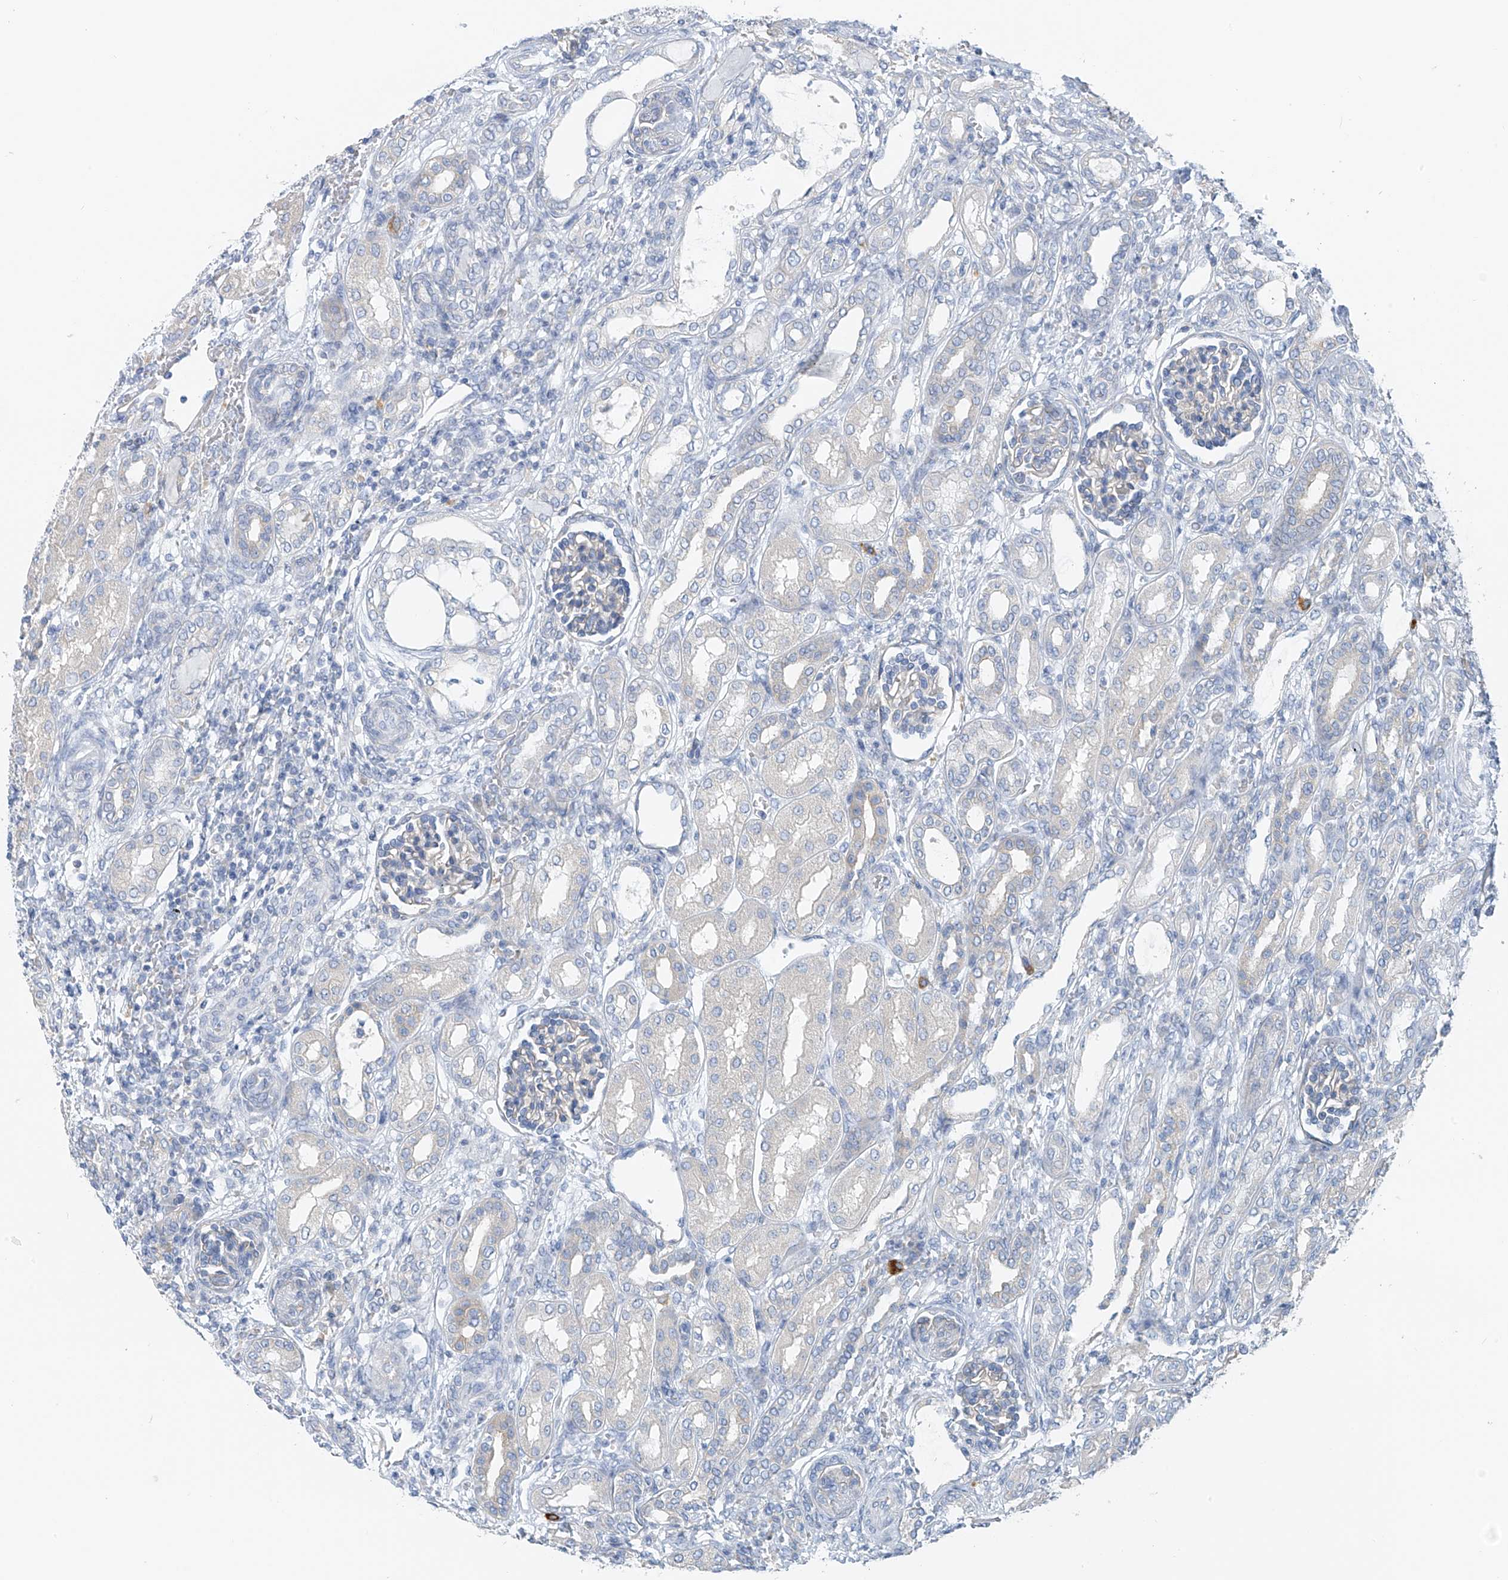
{"staining": {"intensity": "negative", "quantity": "none", "location": "none"}, "tissue": "kidney", "cell_type": "Cells in glomeruli", "image_type": "normal", "snomed": [{"axis": "morphology", "description": "Normal tissue, NOS"}, {"axis": "morphology", "description": "Neoplasm, malignant, NOS"}, {"axis": "topography", "description": "Kidney"}], "caption": "The image demonstrates no significant positivity in cells in glomeruli of kidney.", "gene": "POMGNT2", "patient": {"sex": "female", "age": 1}}